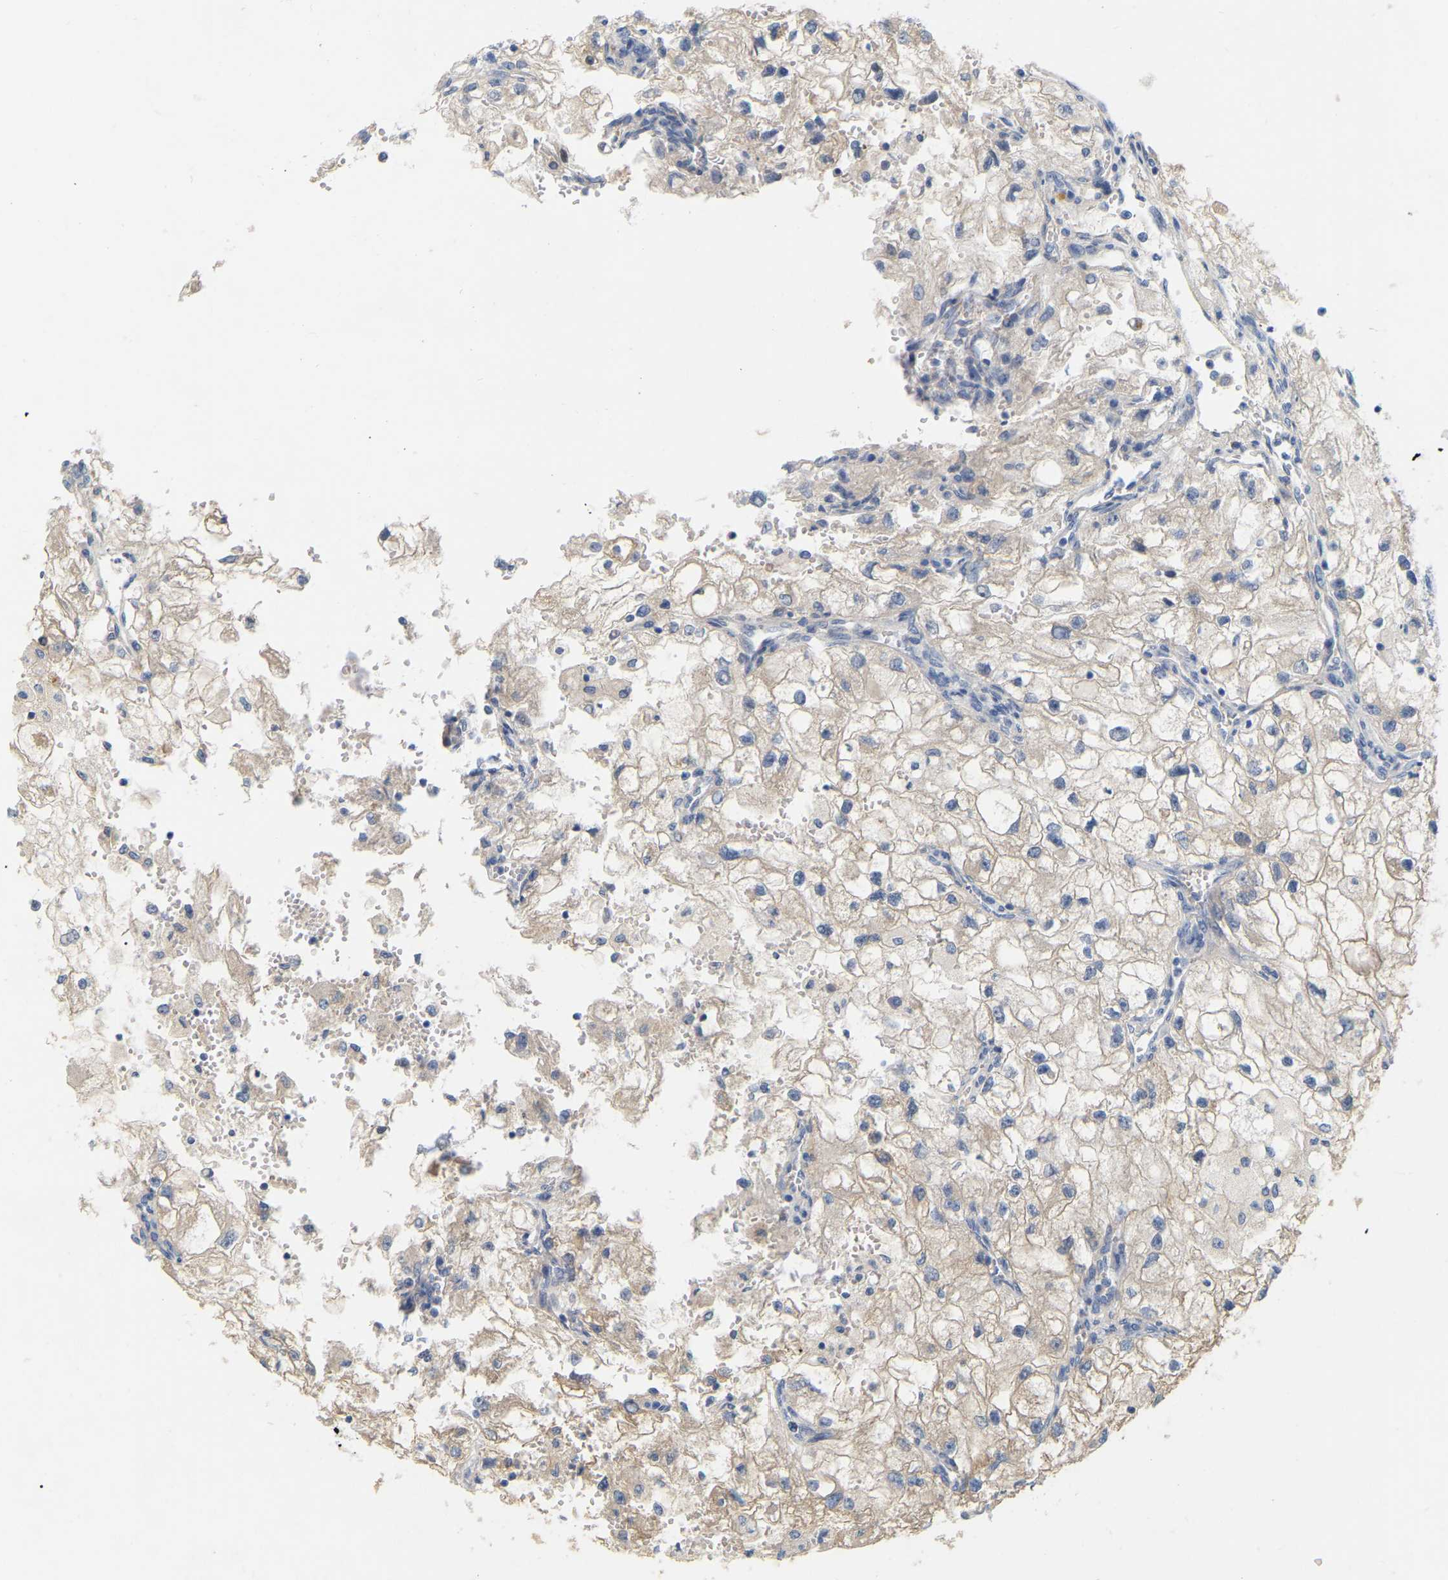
{"staining": {"intensity": "weak", "quantity": ">75%", "location": "cytoplasmic/membranous"}, "tissue": "renal cancer", "cell_type": "Tumor cells", "image_type": "cancer", "snomed": [{"axis": "morphology", "description": "Adenocarcinoma, NOS"}, {"axis": "topography", "description": "Kidney"}], "caption": "Weak cytoplasmic/membranous positivity is seen in about >75% of tumor cells in renal cancer. (Brightfield microscopy of DAB IHC at high magnification).", "gene": "WIPI2", "patient": {"sex": "female", "age": 70}}